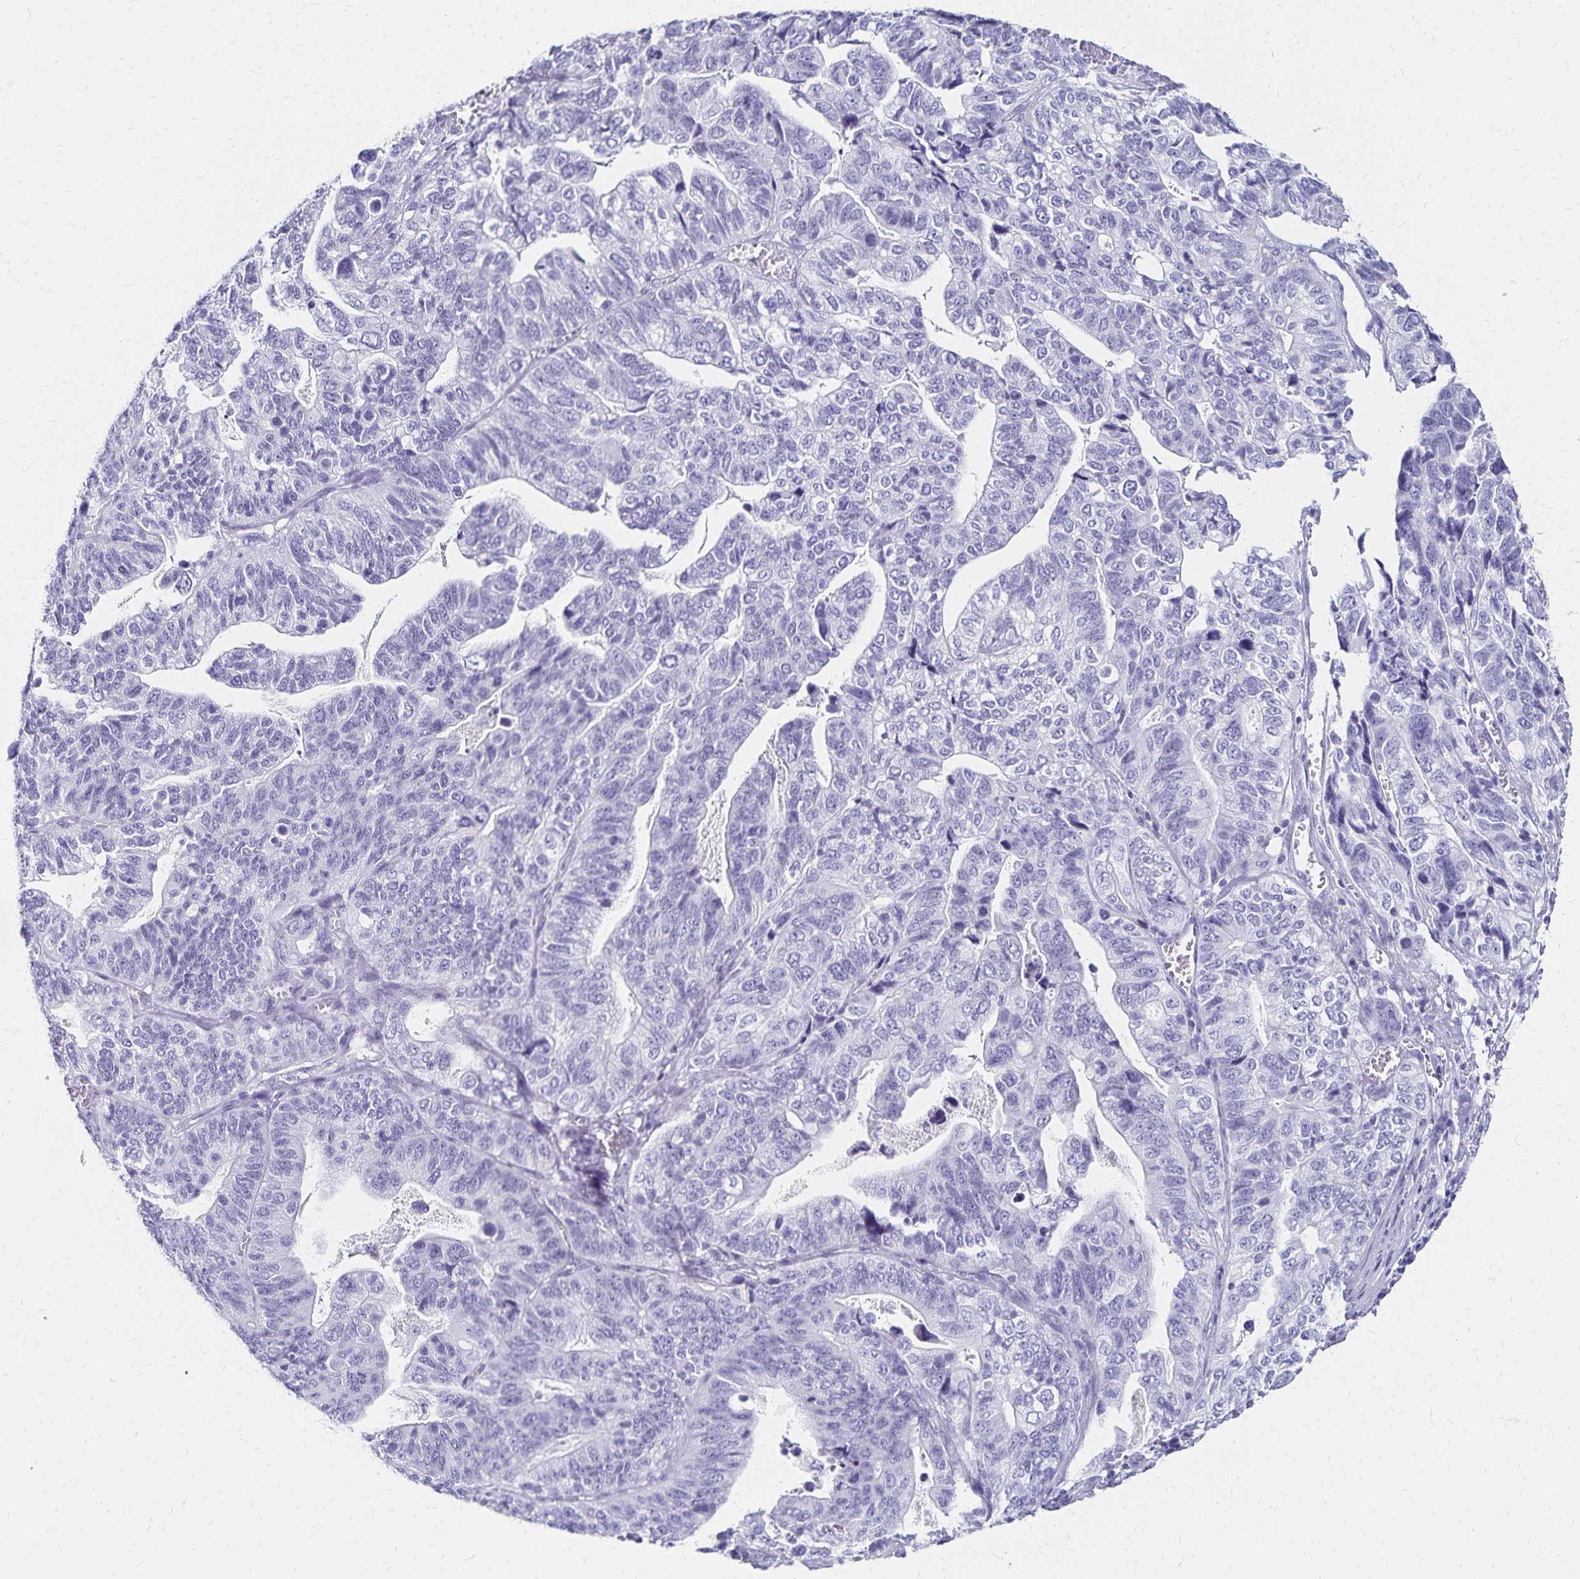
{"staining": {"intensity": "negative", "quantity": "none", "location": "none"}, "tissue": "stomach cancer", "cell_type": "Tumor cells", "image_type": "cancer", "snomed": [{"axis": "morphology", "description": "Adenocarcinoma, NOS"}, {"axis": "topography", "description": "Stomach, upper"}], "caption": "This is an IHC micrograph of human stomach adenocarcinoma. There is no expression in tumor cells.", "gene": "GIP", "patient": {"sex": "female", "age": 67}}